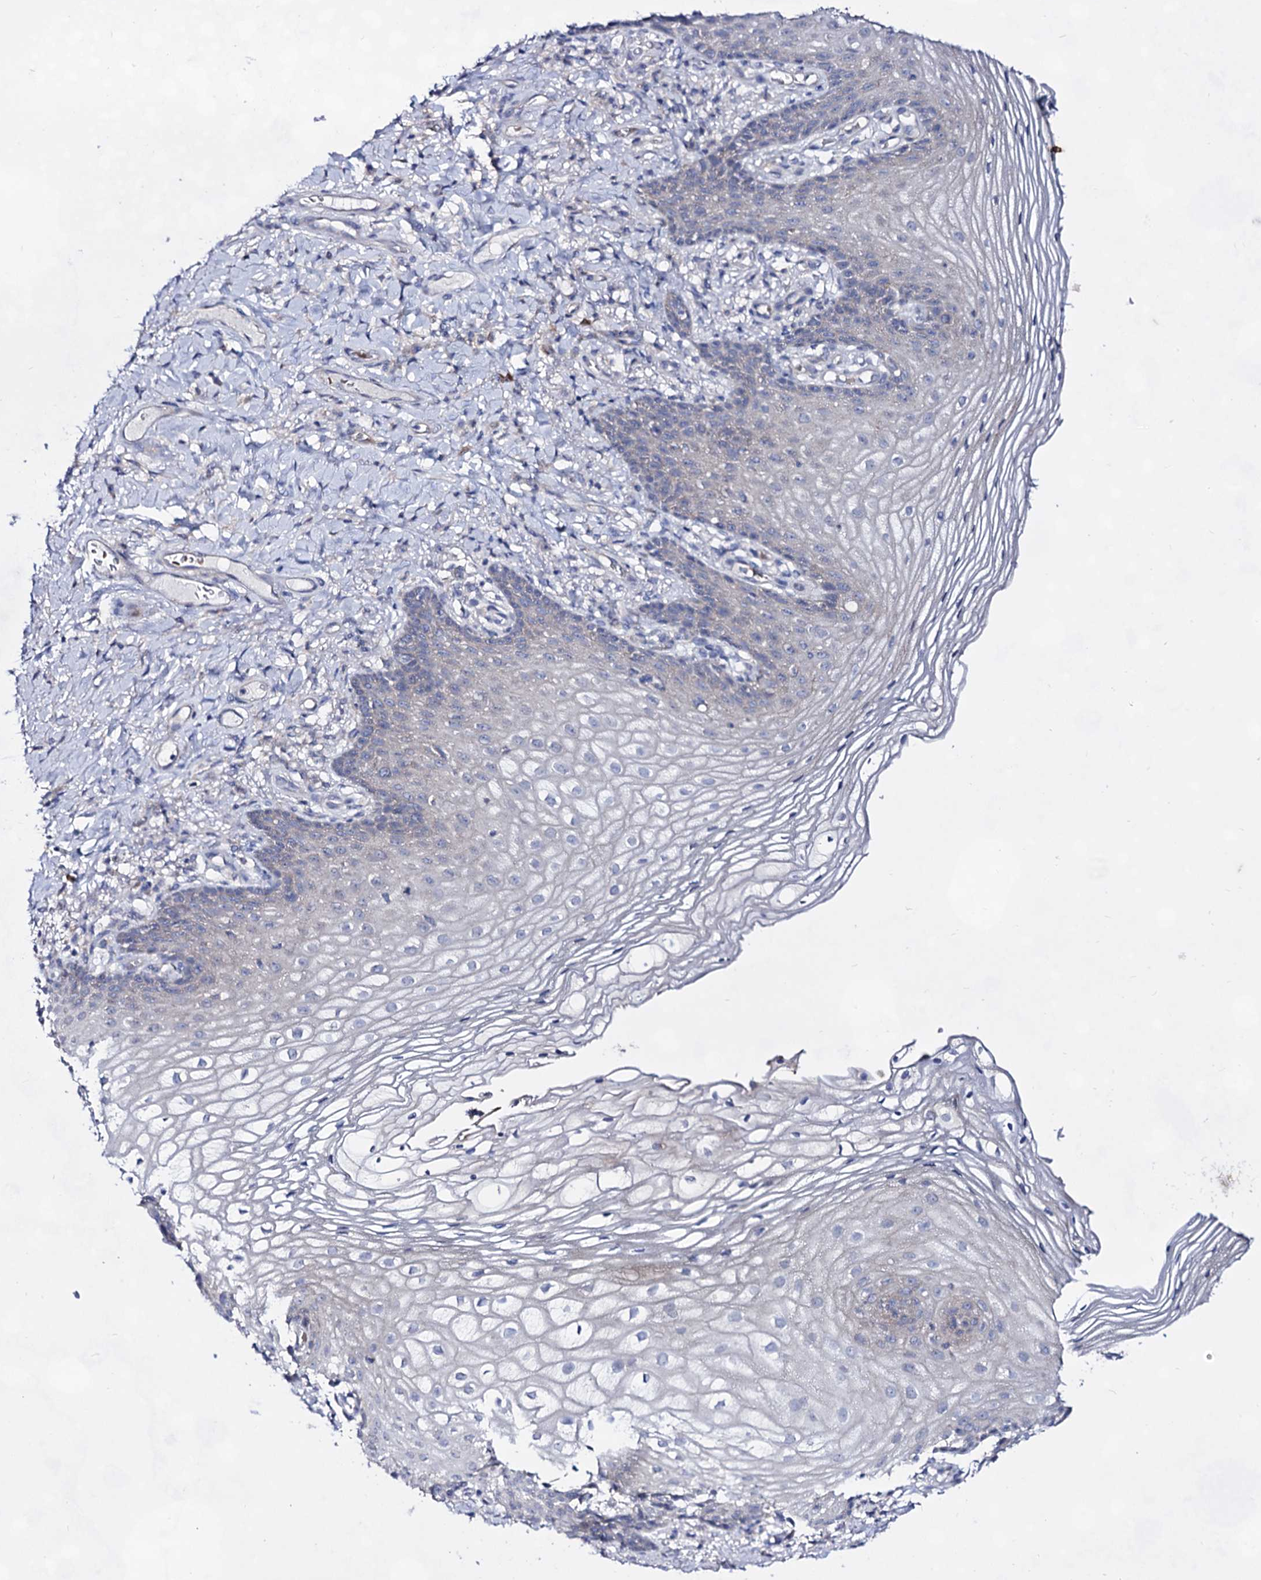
{"staining": {"intensity": "negative", "quantity": "none", "location": "none"}, "tissue": "vagina", "cell_type": "Squamous epithelial cells", "image_type": "normal", "snomed": [{"axis": "morphology", "description": "Normal tissue, NOS"}, {"axis": "topography", "description": "Vagina"}], "caption": "A histopathology image of vagina stained for a protein demonstrates no brown staining in squamous epithelial cells. (Brightfield microscopy of DAB immunohistochemistry (IHC) at high magnification).", "gene": "PLIN1", "patient": {"sex": "female", "age": 60}}